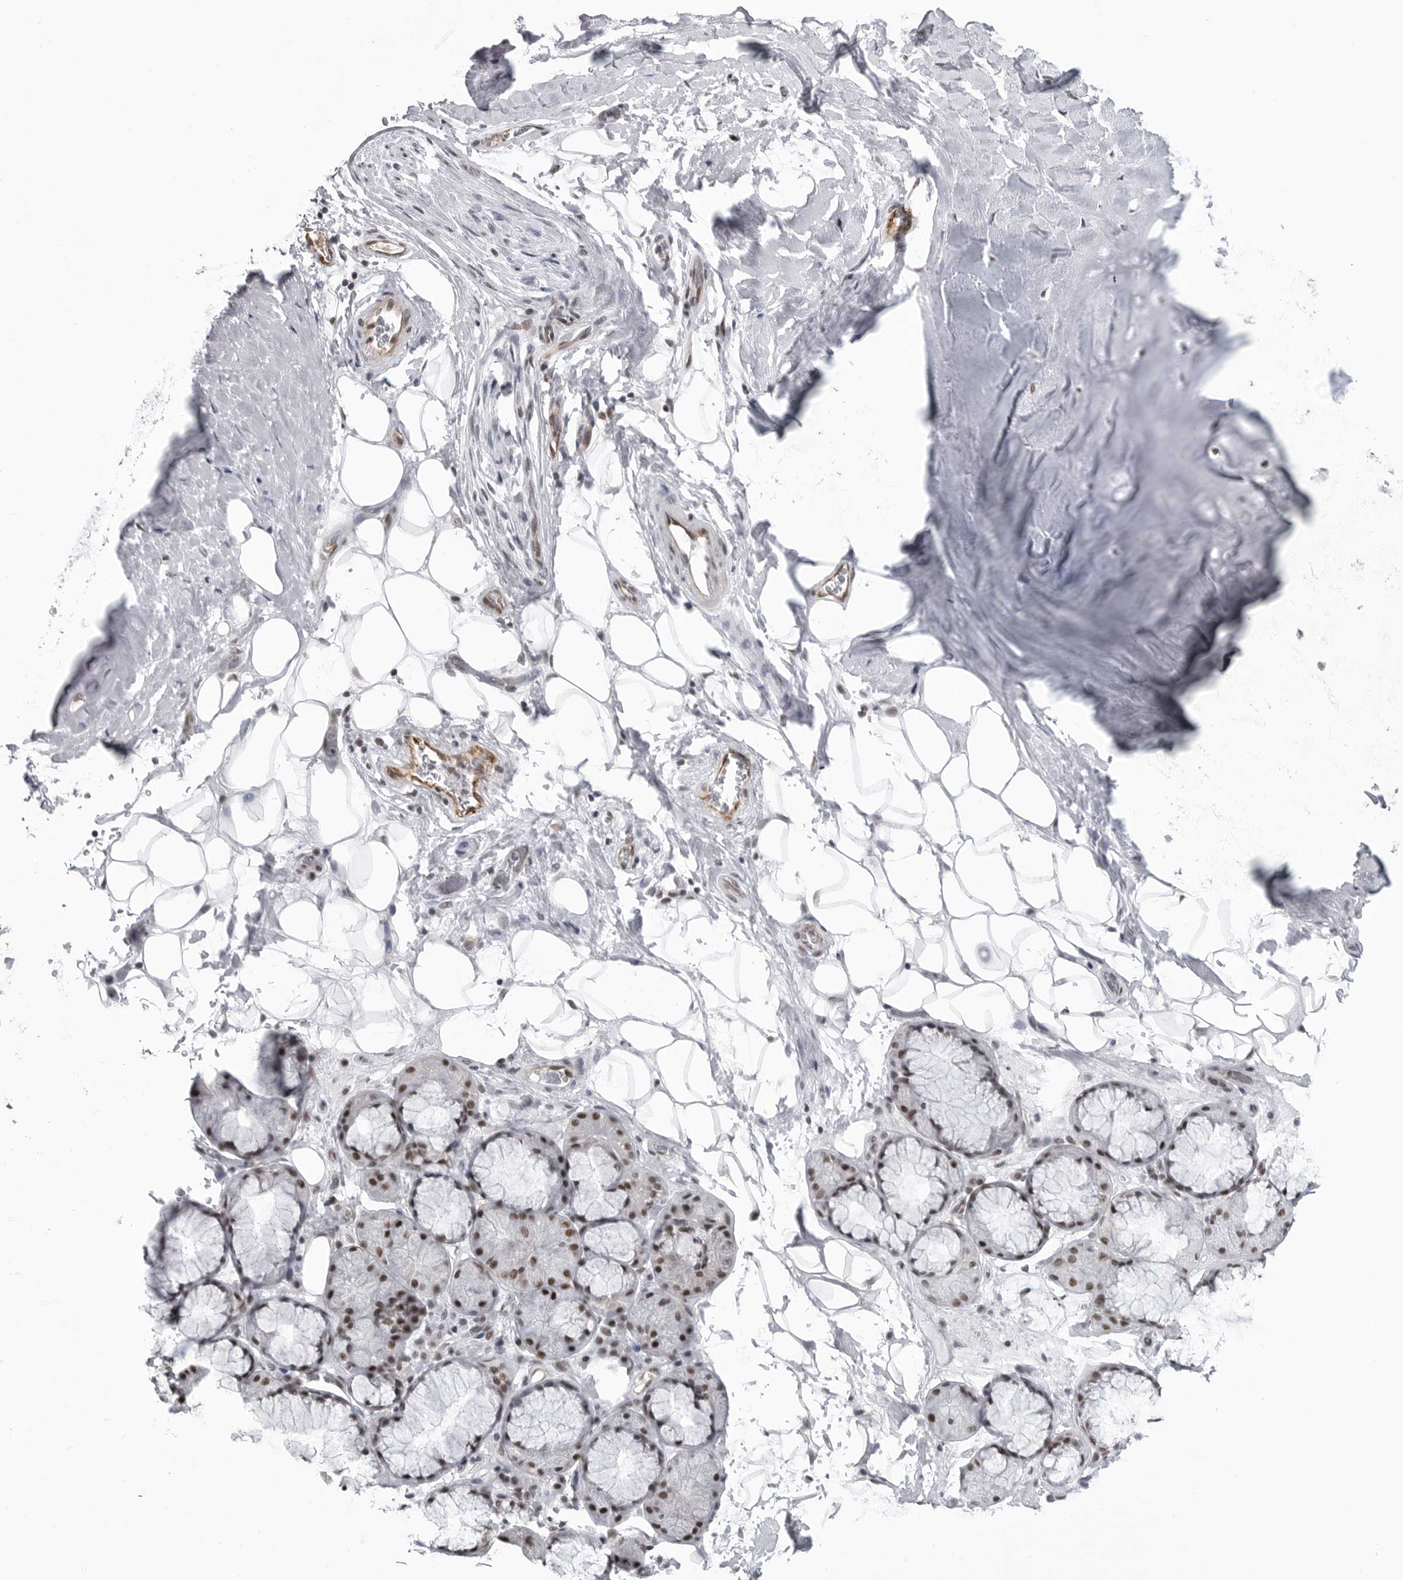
{"staining": {"intensity": "negative", "quantity": "none", "location": "none"}, "tissue": "adipose tissue", "cell_type": "Adipocytes", "image_type": "normal", "snomed": [{"axis": "morphology", "description": "Normal tissue, NOS"}, {"axis": "topography", "description": "Cartilage tissue"}], "caption": "DAB (3,3'-diaminobenzidine) immunohistochemical staining of unremarkable adipose tissue reveals no significant expression in adipocytes. The staining is performed using DAB brown chromogen with nuclei counter-stained in using hematoxylin.", "gene": "RNF26", "patient": {"sex": "female", "age": 63}}